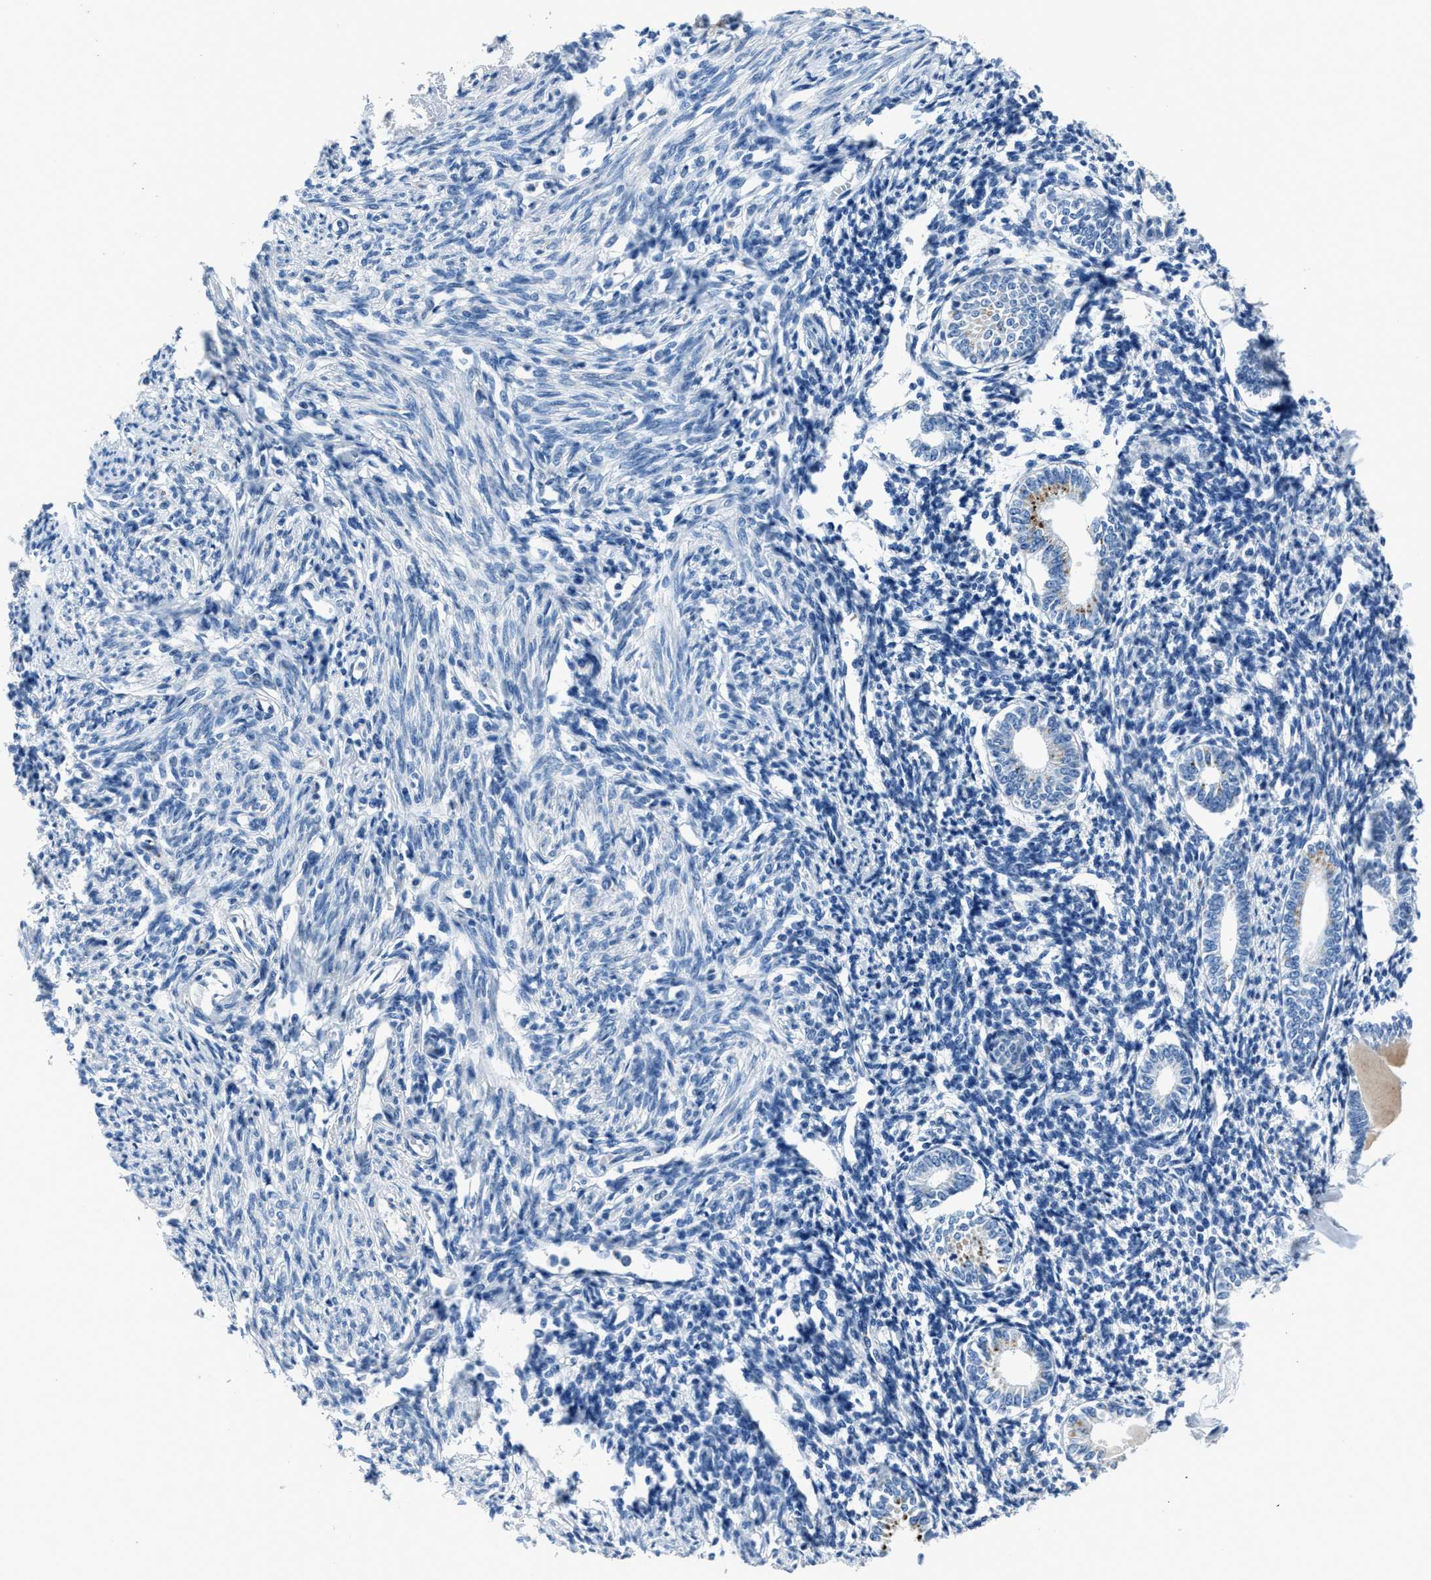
{"staining": {"intensity": "negative", "quantity": "none", "location": "none"}, "tissue": "endometrium", "cell_type": "Cells in endometrial stroma", "image_type": "normal", "snomed": [{"axis": "morphology", "description": "Normal tissue, NOS"}, {"axis": "topography", "description": "Endometrium"}], "caption": "This is an immunohistochemistry (IHC) micrograph of benign human endometrium. There is no expression in cells in endometrial stroma.", "gene": "ADAM2", "patient": {"sex": "female", "age": 71}}